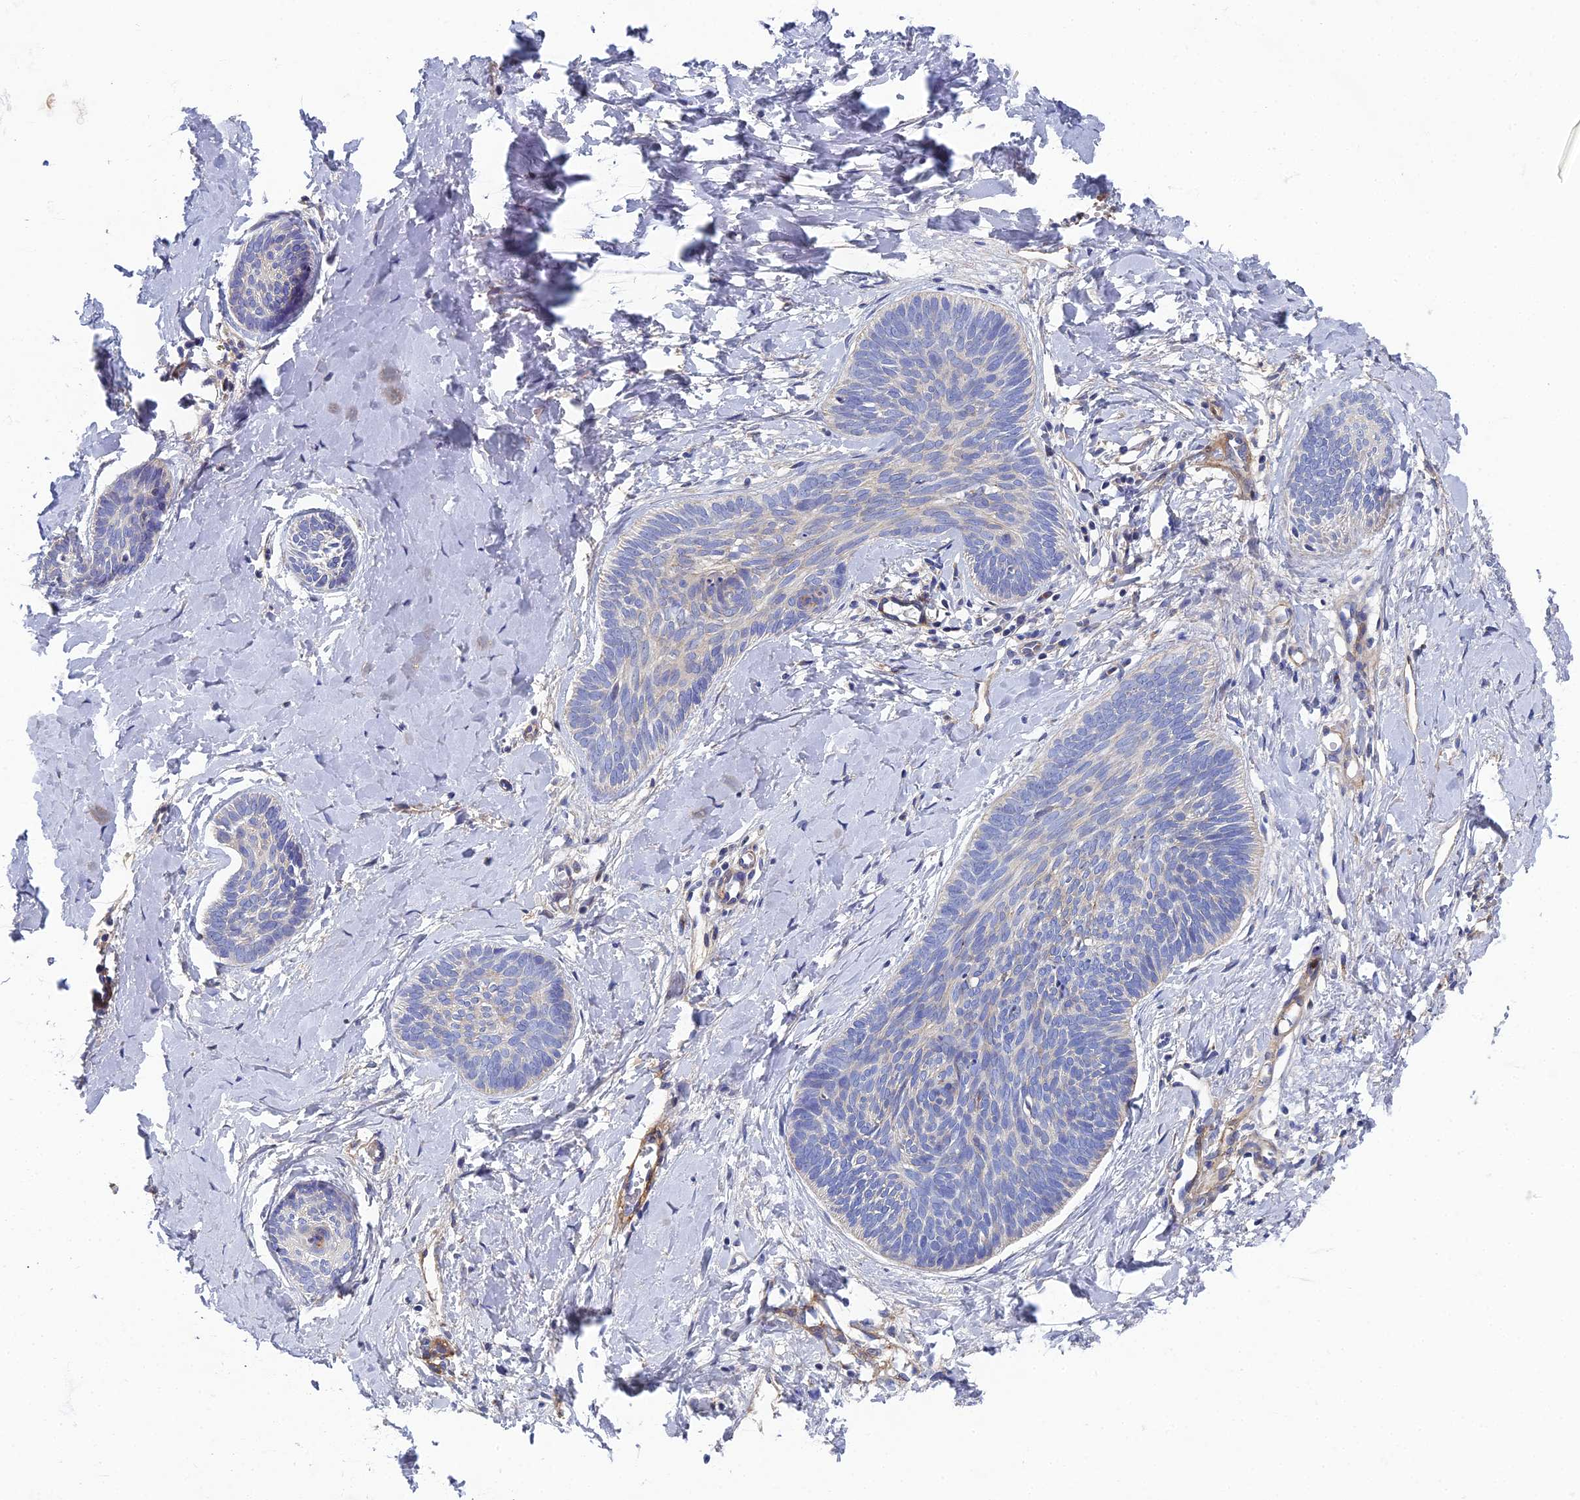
{"staining": {"intensity": "negative", "quantity": "none", "location": "none"}, "tissue": "skin cancer", "cell_type": "Tumor cells", "image_type": "cancer", "snomed": [{"axis": "morphology", "description": "Basal cell carcinoma"}, {"axis": "topography", "description": "Skin"}], "caption": "IHC histopathology image of neoplastic tissue: human basal cell carcinoma (skin) stained with DAB demonstrates no significant protein expression in tumor cells.", "gene": "RNASEK", "patient": {"sex": "female", "age": 81}}